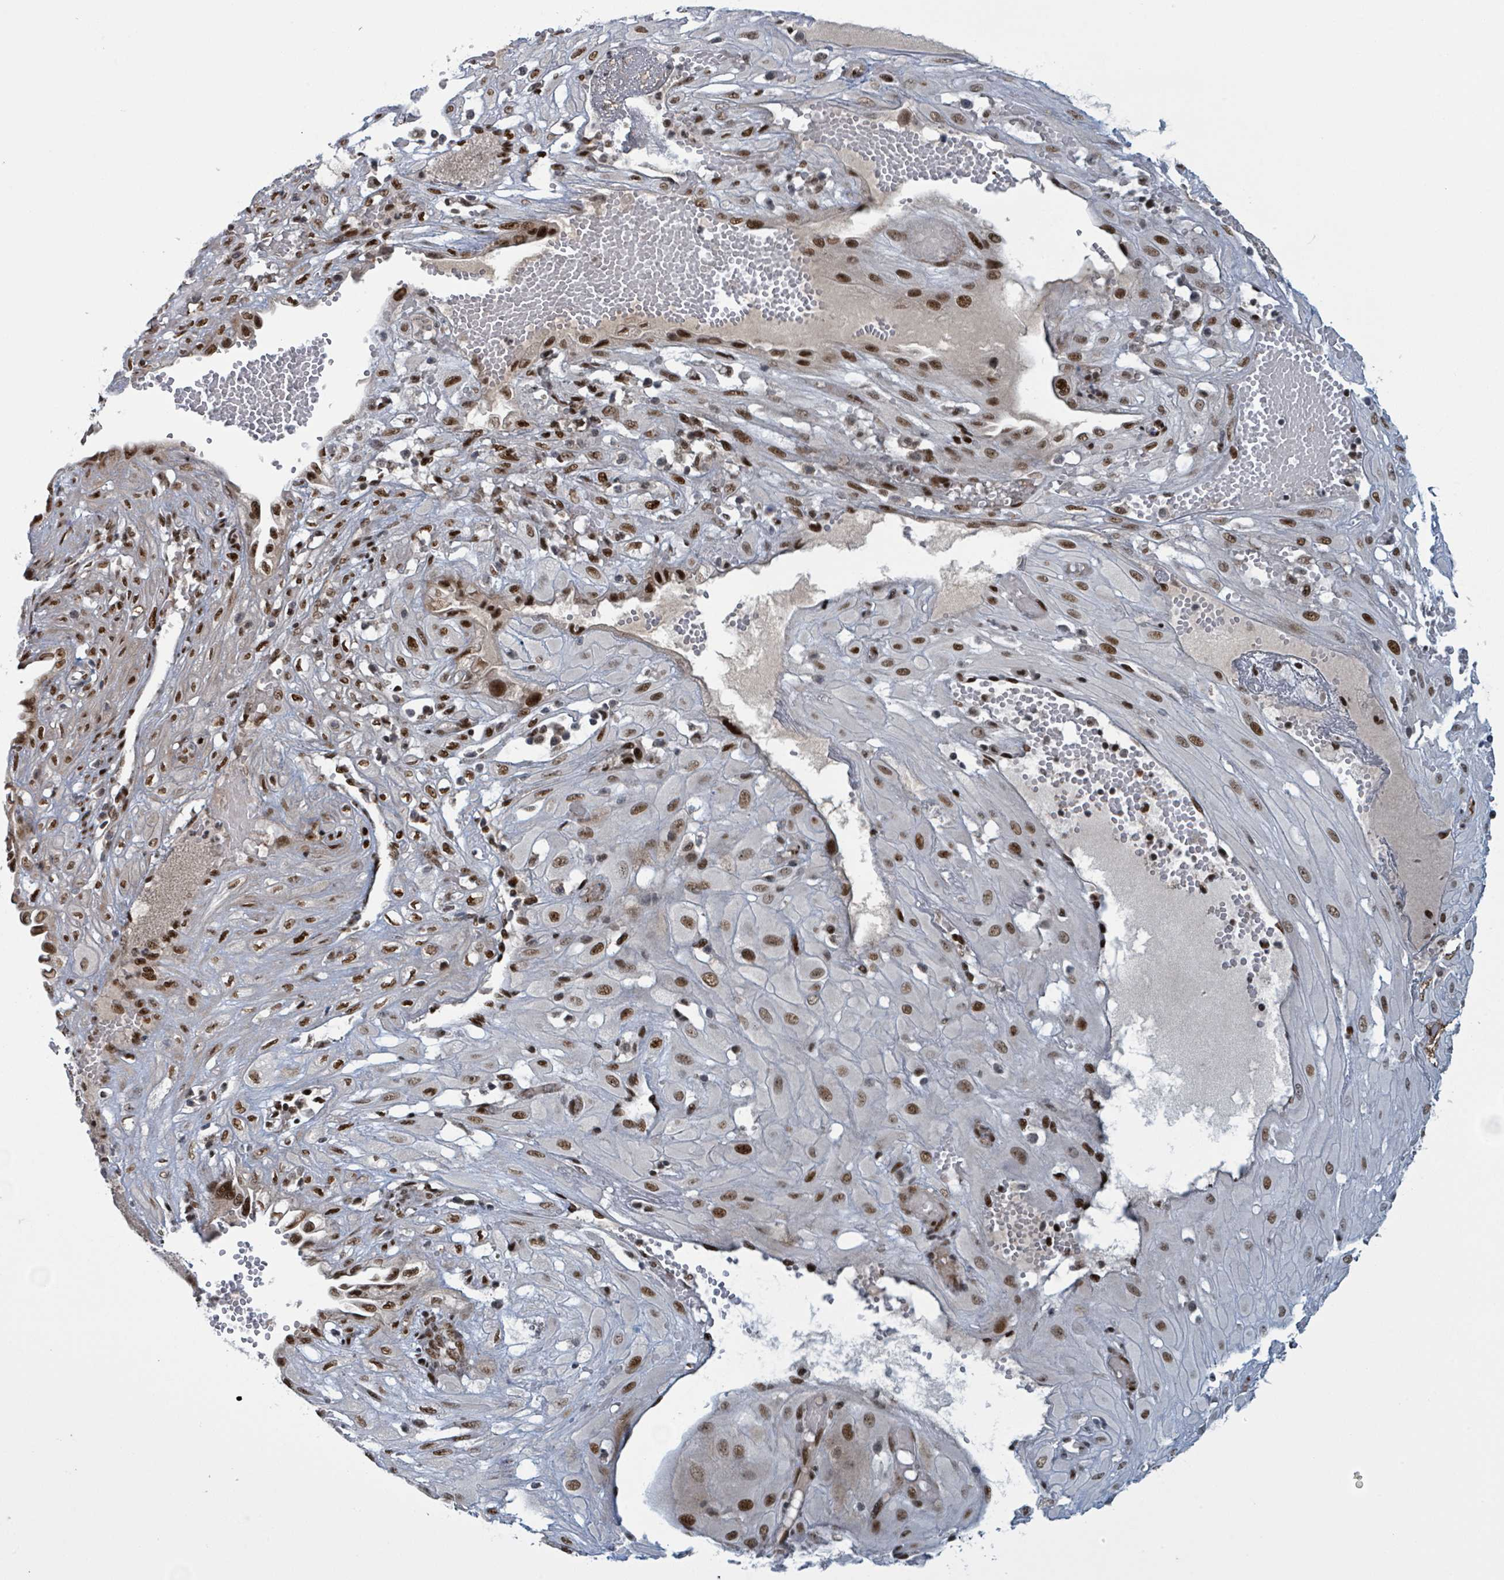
{"staining": {"intensity": "strong", "quantity": ">75%", "location": "nuclear"}, "tissue": "cervical cancer", "cell_type": "Tumor cells", "image_type": "cancer", "snomed": [{"axis": "morphology", "description": "Squamous cell carcinoma, NOS"}, {"axis": "topography", "description": "Cervix"}], "caption": "A histopathology image showing strong nuclear expression in approximately >75% of tumor cells in squamous cell carcinoma (cervical), as visualized by brown immunohistochemical staining.", "gene": "KLF3", "patient": {"sex": "female", "age": 36}}